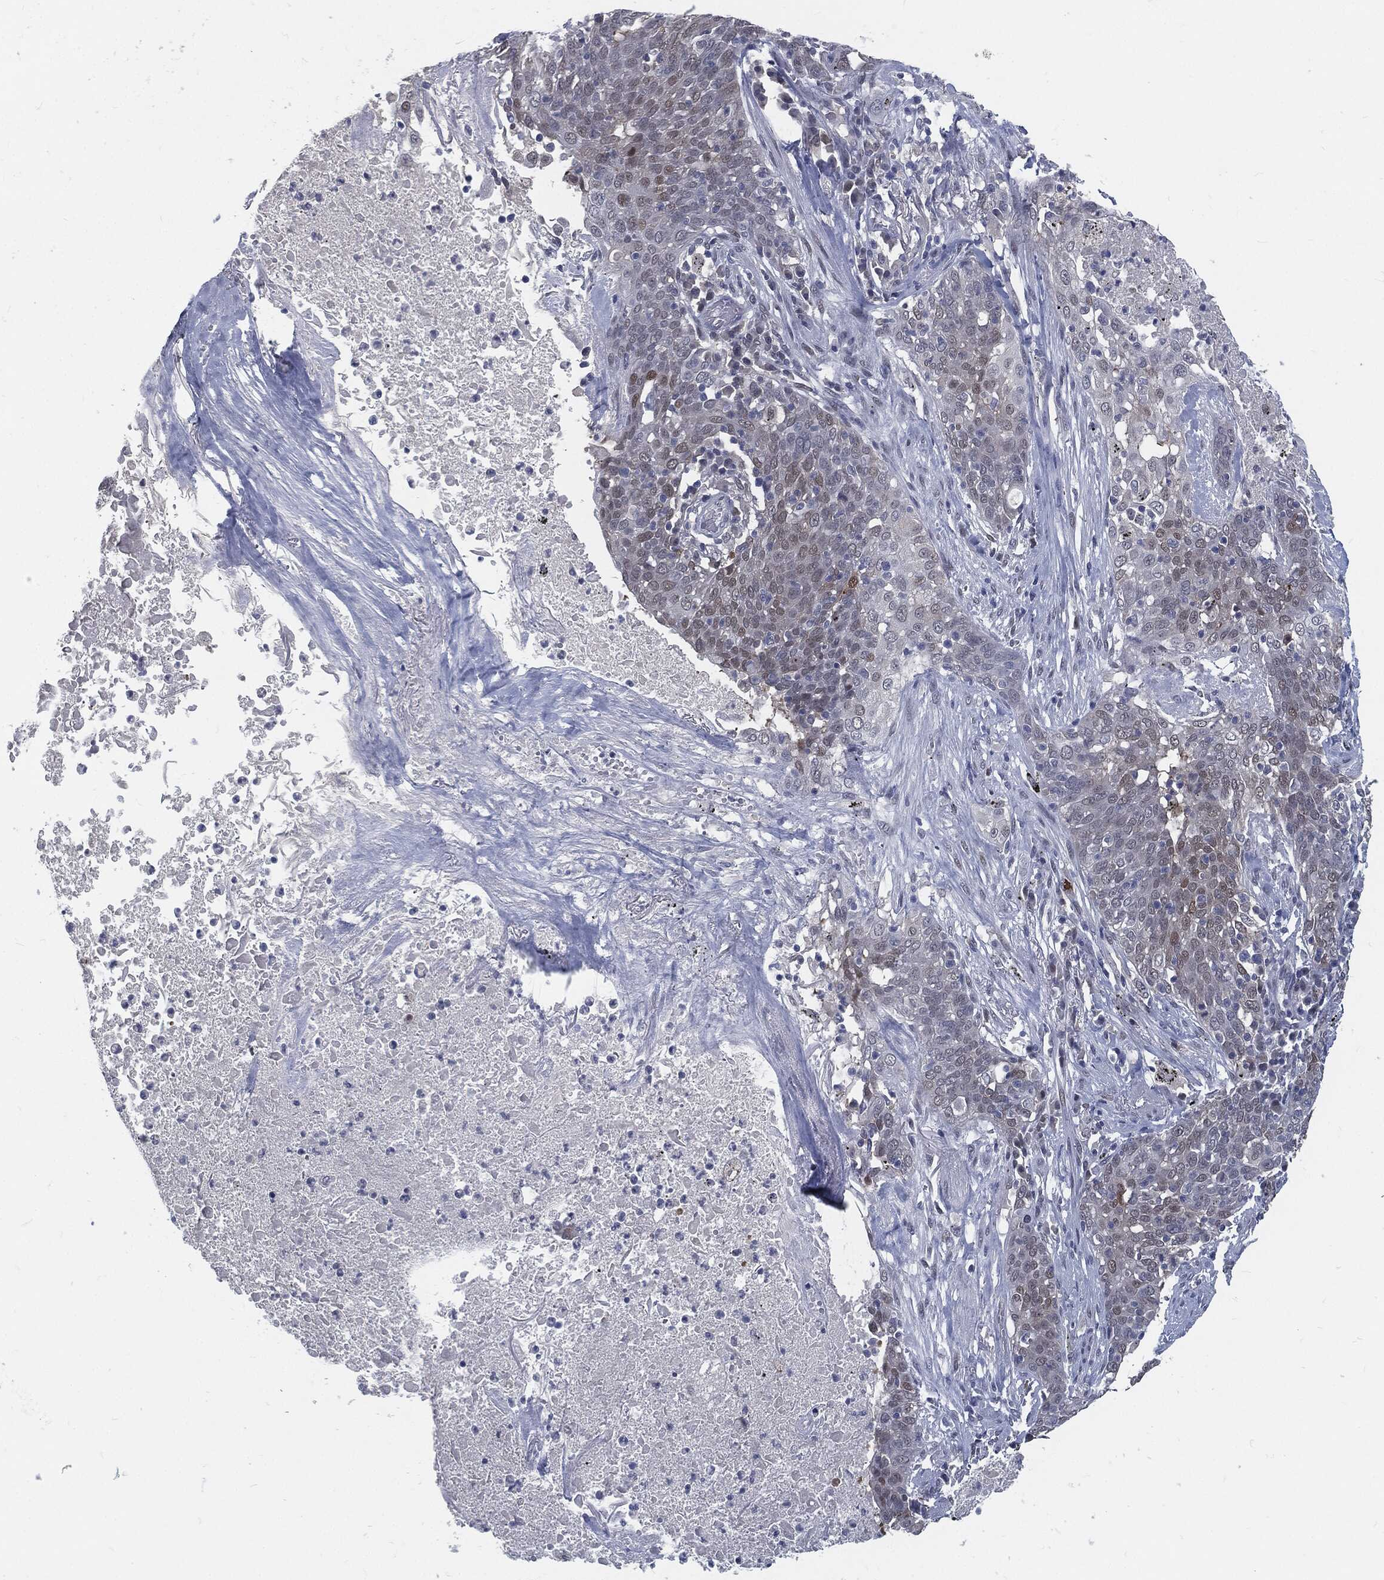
{"staining": {"intensity": "negative", "quantity": "none", "location": "none"}, "tissue": "lung cancer", "cell_type": "Tumor cells", "image_type": "cancer", "snomed": [{"axis": "morphology", "description": "Squamous cell carcinoma, NOS"}, {"axis": "topography", "description": "Lung"}], "caption": "Micrograph shows no protein staining in tumor cells of lung cancer tissue. (Stains: DAB immunohistochemistry with hematoxylin counter stain, Microscopy: brightfield microscopy at high magnification).", "gene": "PROM1", "patient": {"sex": "male", "age": 82}}